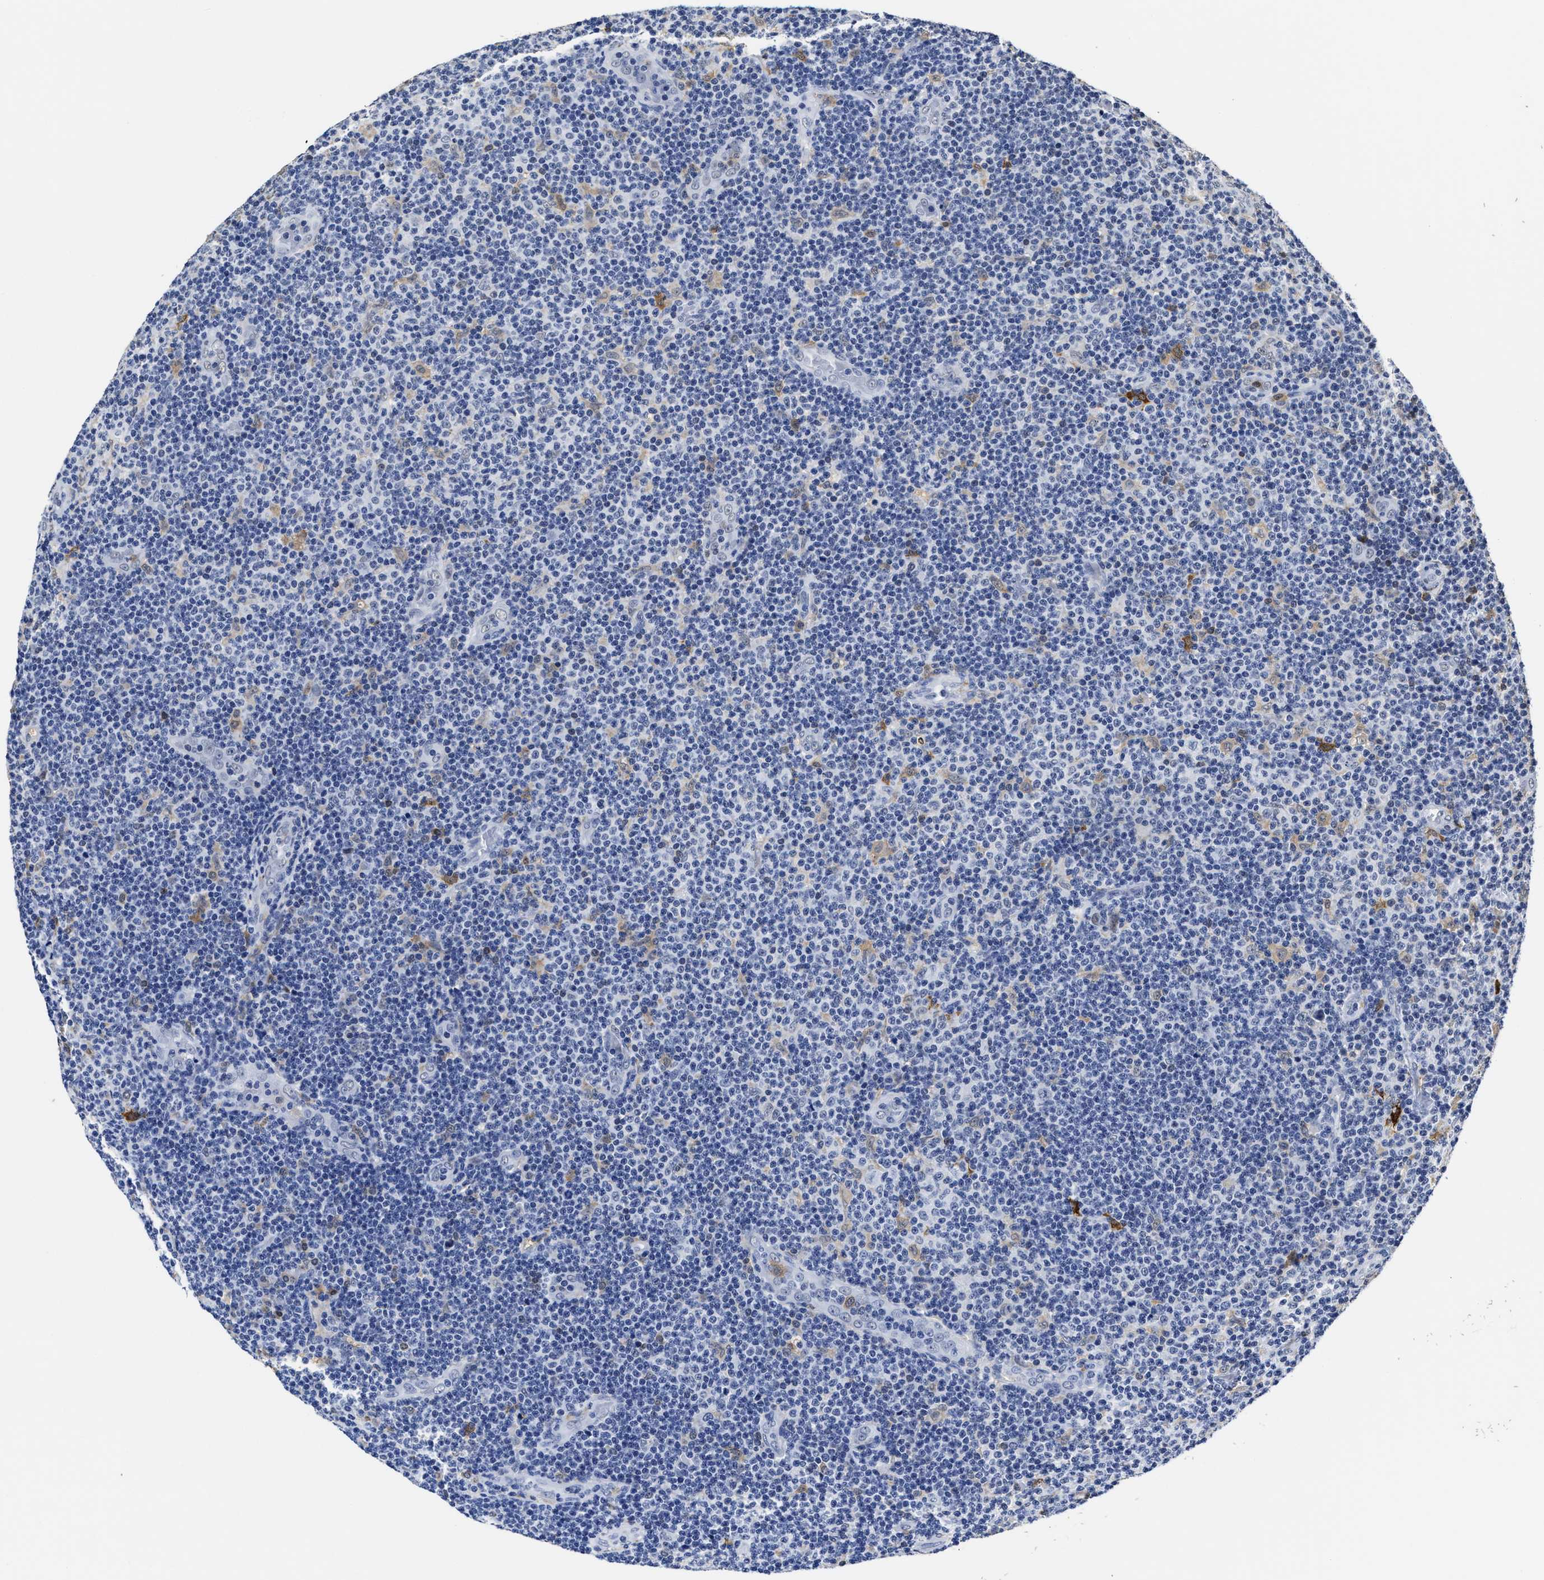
{"staining": {"intensity": "negative", "quantity": "none", "location": "none"}, "tissue": "lymphoma", "cell_type": "Tumor cells", "image_type": "cancer", "snomed": [{"axis": "morphology", "description": "Malignant lymphoma, non-Hodgkin's type, Low grade"}, {"axis": "topography", "description": "Lymph node"}], "caption": "The image shows no significant positivity in tumor cells of malignant lymphoma, non-Hodgkin's type (low-grade).", "gene": "PRPF4B", "patient": {"sex": "male", "age": 83}}